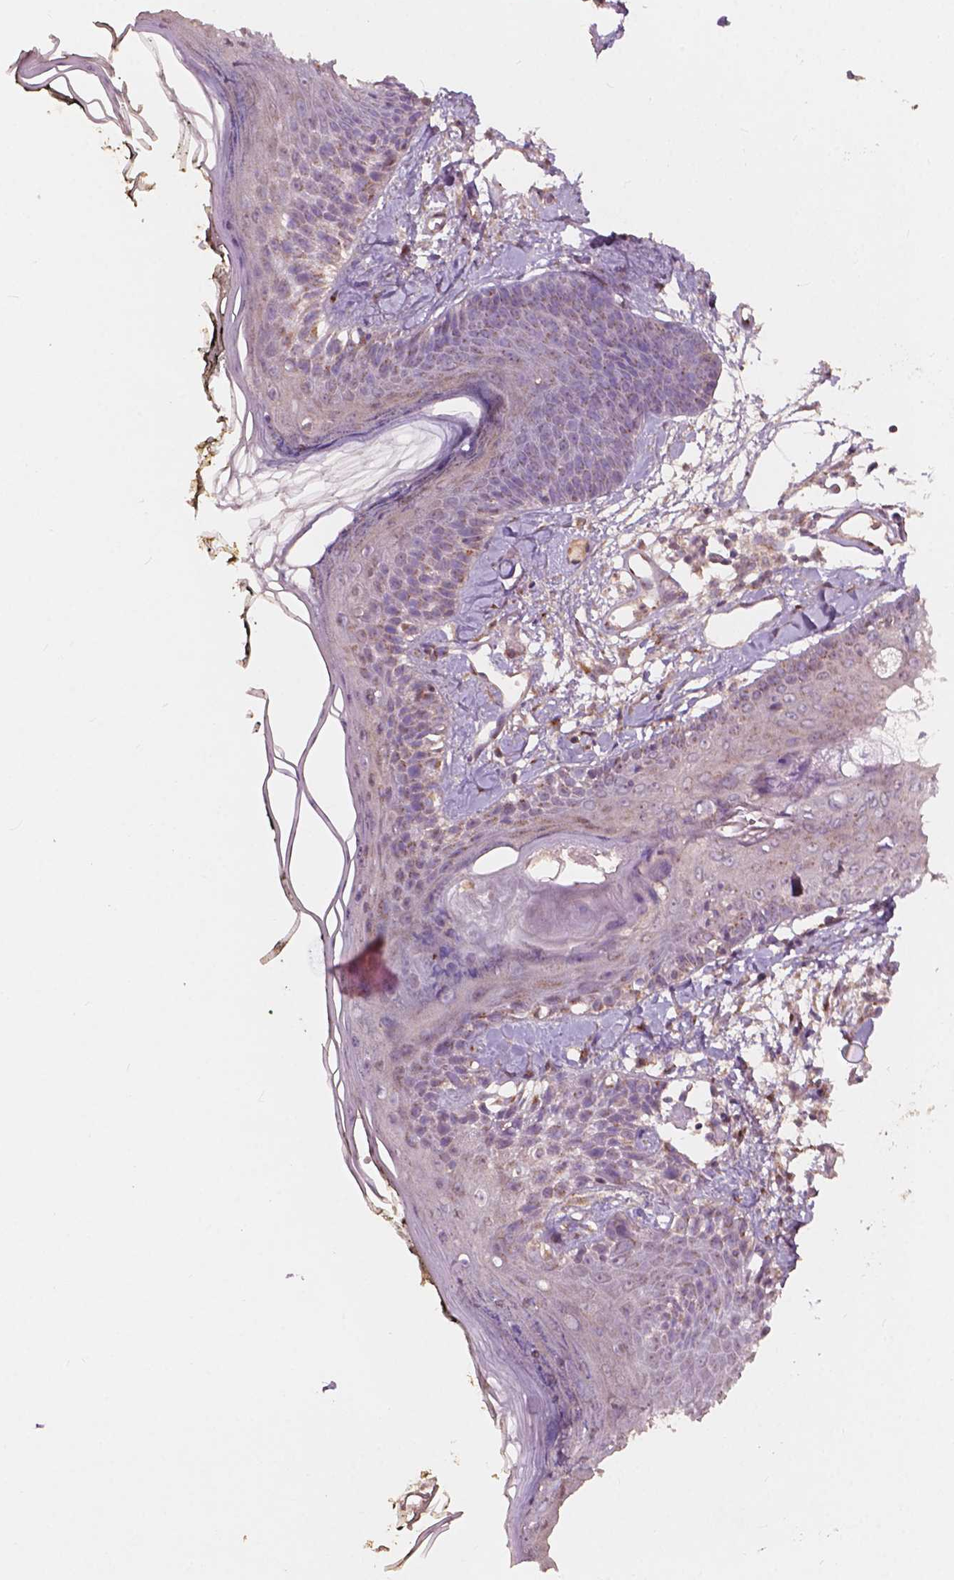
{"staining": {"intensity": "weak", "quantity": "25%-75%", "location": "cytoplasmic/membranous"}, "tissue": "skin", "cell_type": "Fibroblasts", "image_type": "normal", "snomed": [{"axis": "morphology", "description": "Normal tissue, NOS"}, {"axis": "topography", "description": "Skin"}], "caption": "Weak cytoplasmic/membranous expression is appreciated in approximately 25%-75% of fibroblasts in normal skin.", "gene": "CHPT1", "patient": {"sex": "male", "age": 76}}